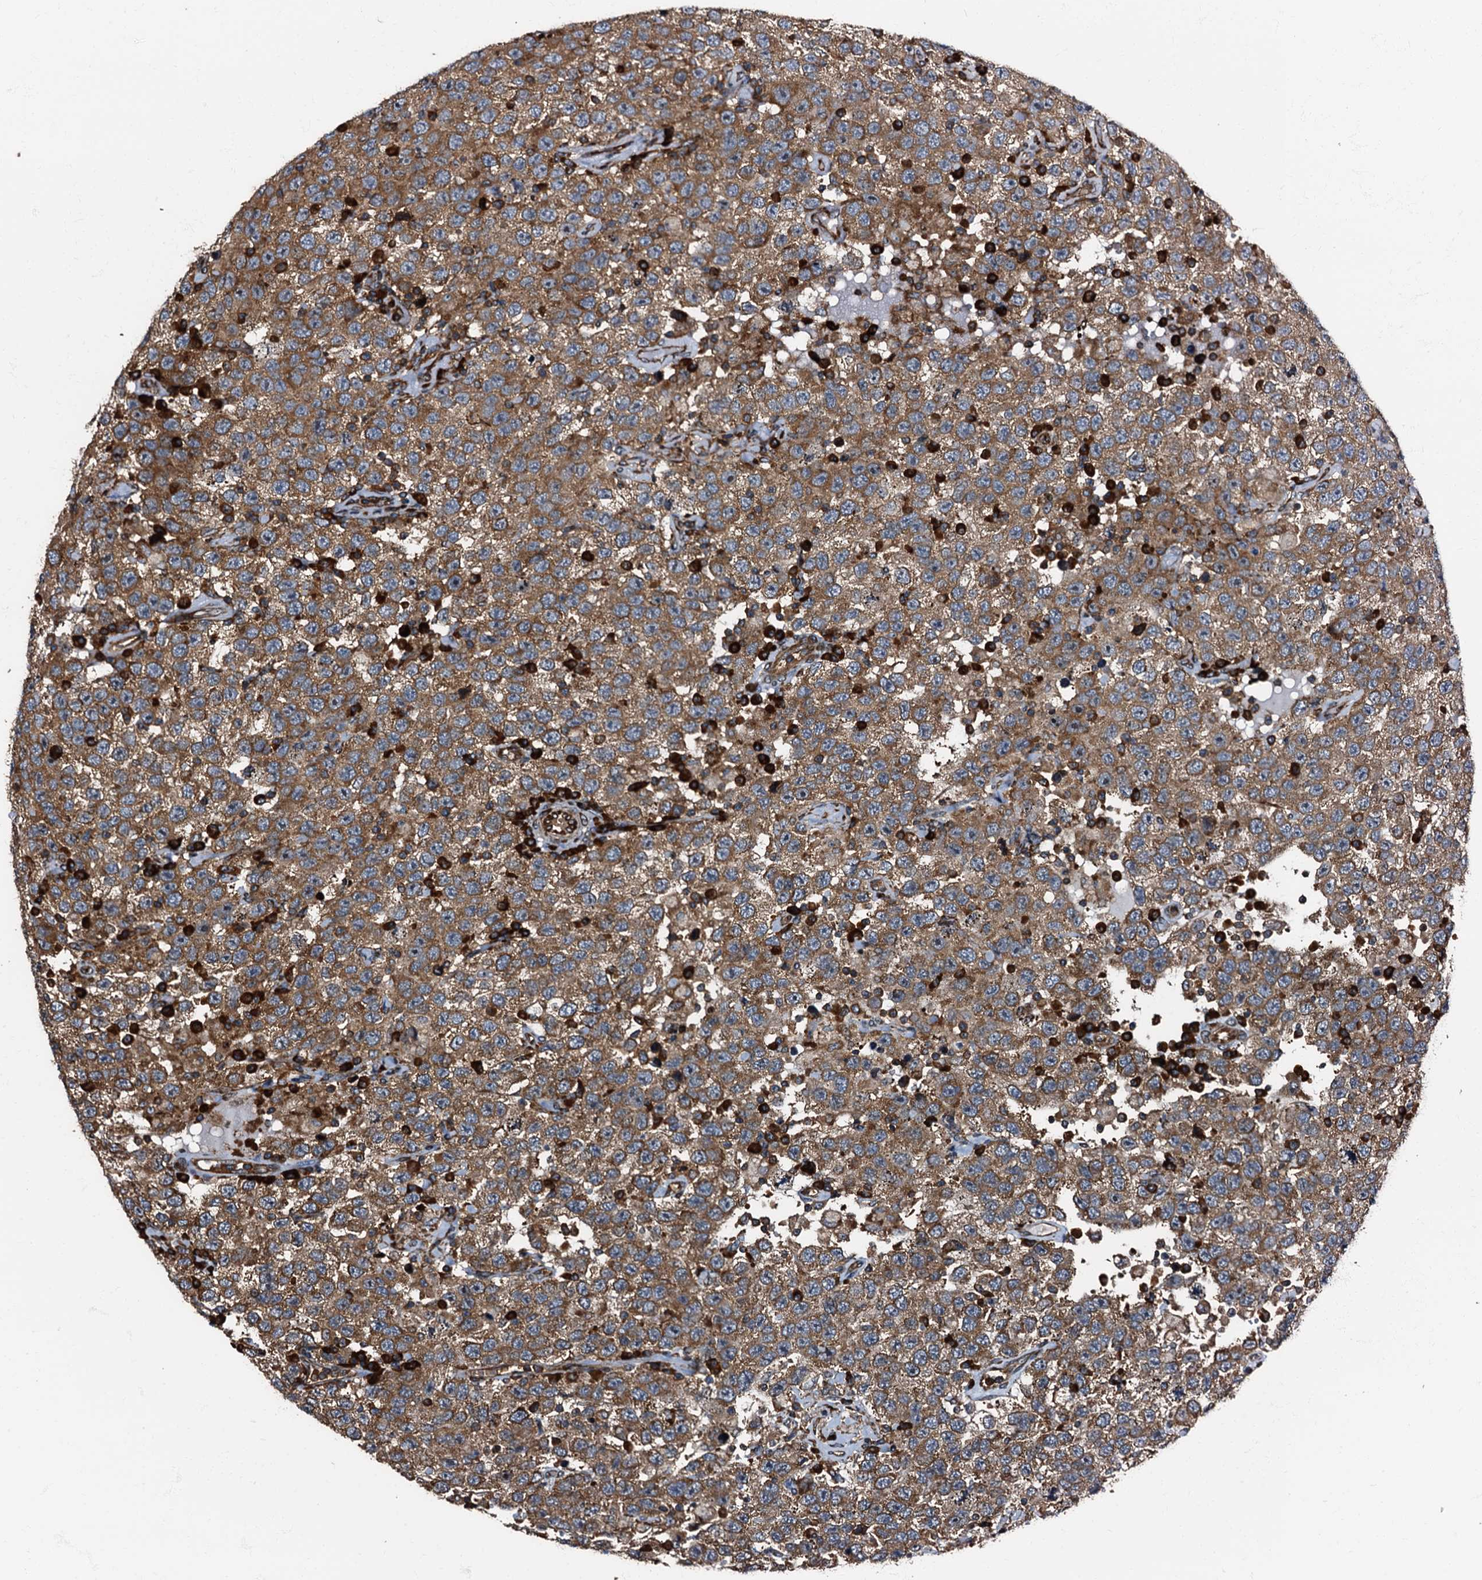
{"staining": {"intensity": "moderate", "quantity": ">75%", "location": "cytoplasmic/membranous"}, "tissue": "testis cancer", "cell_type": "Tumor cells", "image_type": "cancer", "snomed": [{"axis": "morphology", "description": "Seminoma, NOS"}, {"axis": "topography", "description": "Testis"}], "caption": "Testis seminoma was stained to show a protein in brown. There is medium levels of moderate cytoplasmic/membranous staining in approximately >75% of tumor cells.", "gene": "ATP2C1", "patient": {"sex": "male", "age": 41}}